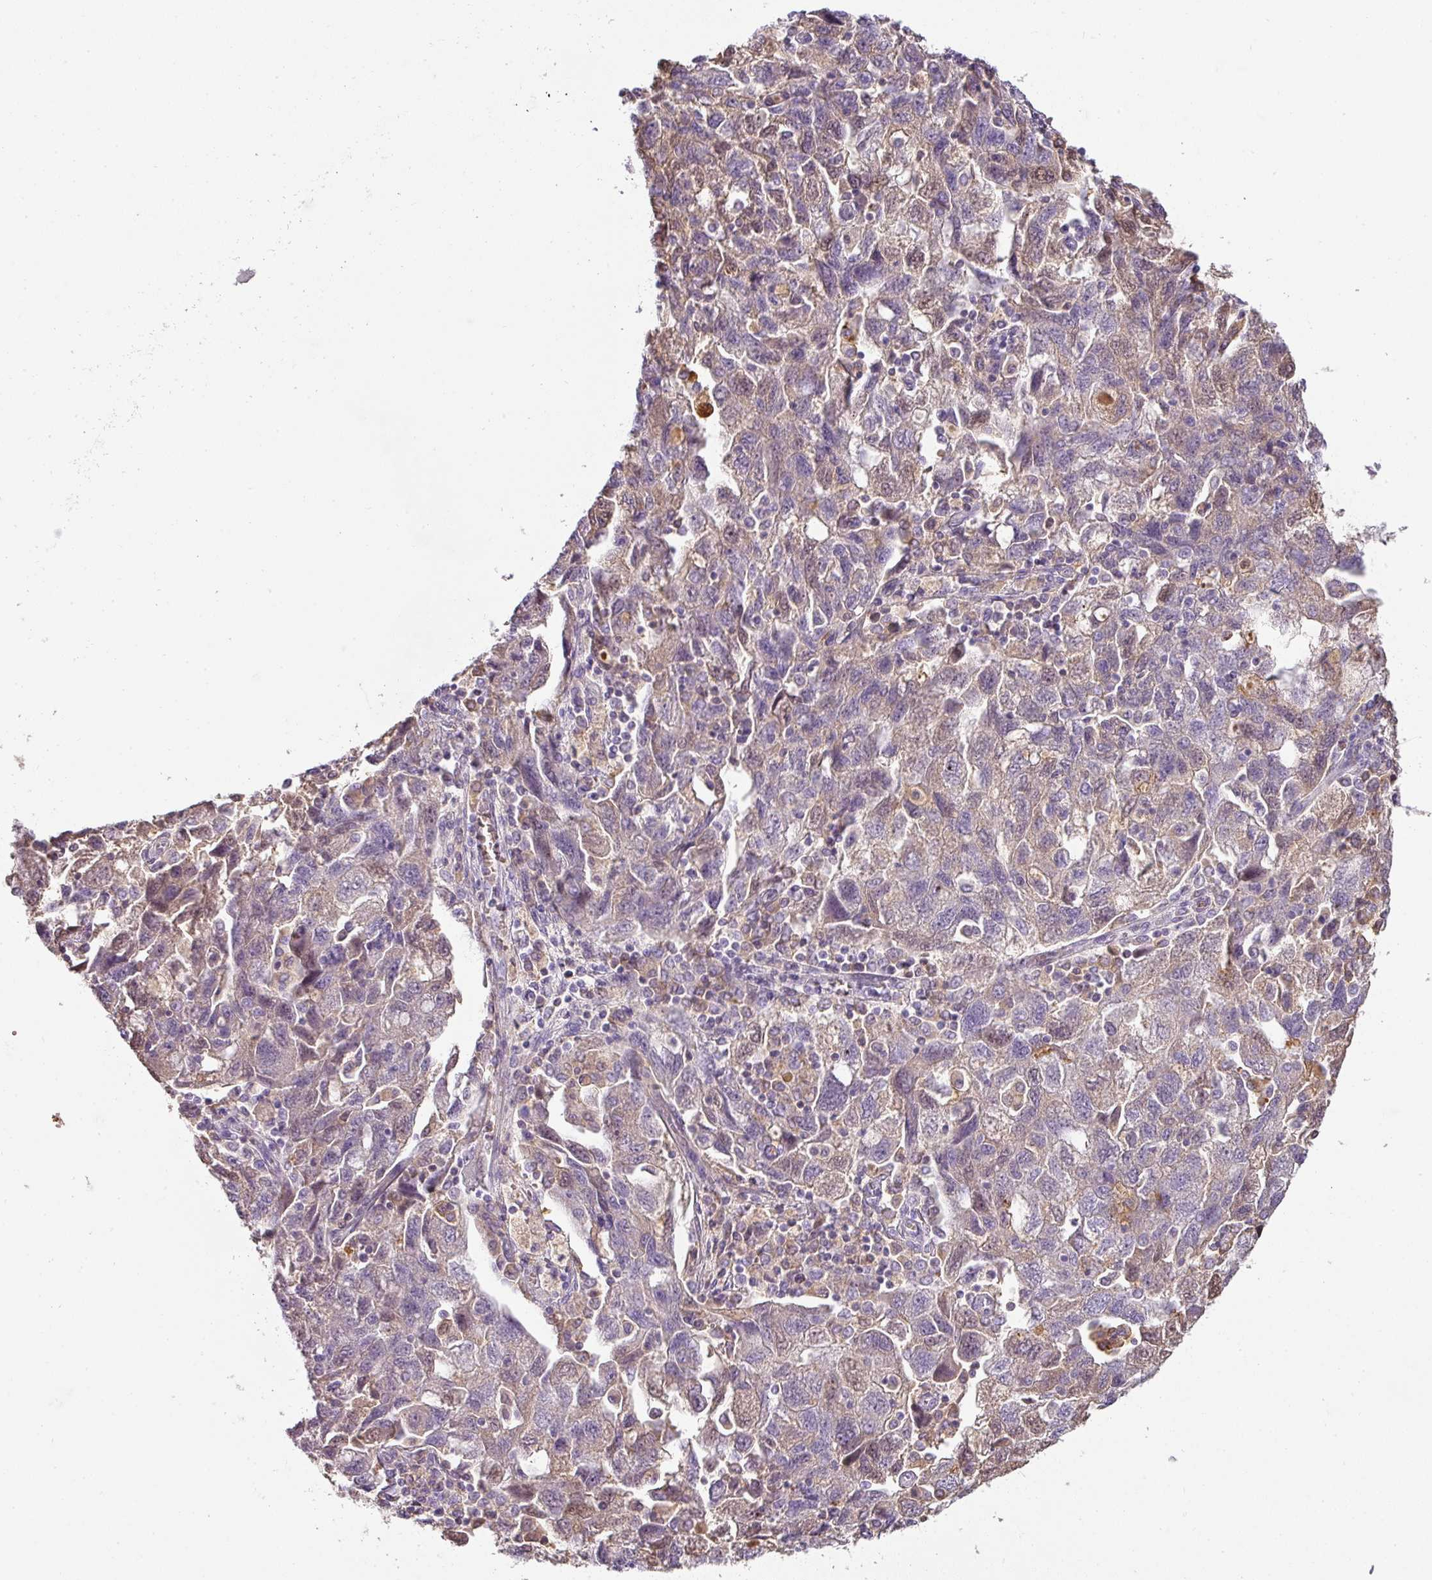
{"staining": {"intensity": "weak", "quantity": "25%-75%", "location": "cytoplasmic/membranous"}, "tissue": "ovarian cancer", "cell_type": "Tumor cells", "image_type": "cancer", "snomed": [{"axis": "morphology", "description": "Carcinoma, NOS"}, {"axis": "morphology", "description": "Cystadenocarcinoma, serous, NOS"}, {"axis": "topography", "description": "Ovary"}], "caption": "The immunohistochemical stain highlights weak cytoplasmic/membranous positivity in tumor cells of ovarian cancer tissue.", "gene": "CCZ1", "patient": {"sex": "female", "age": 69}}